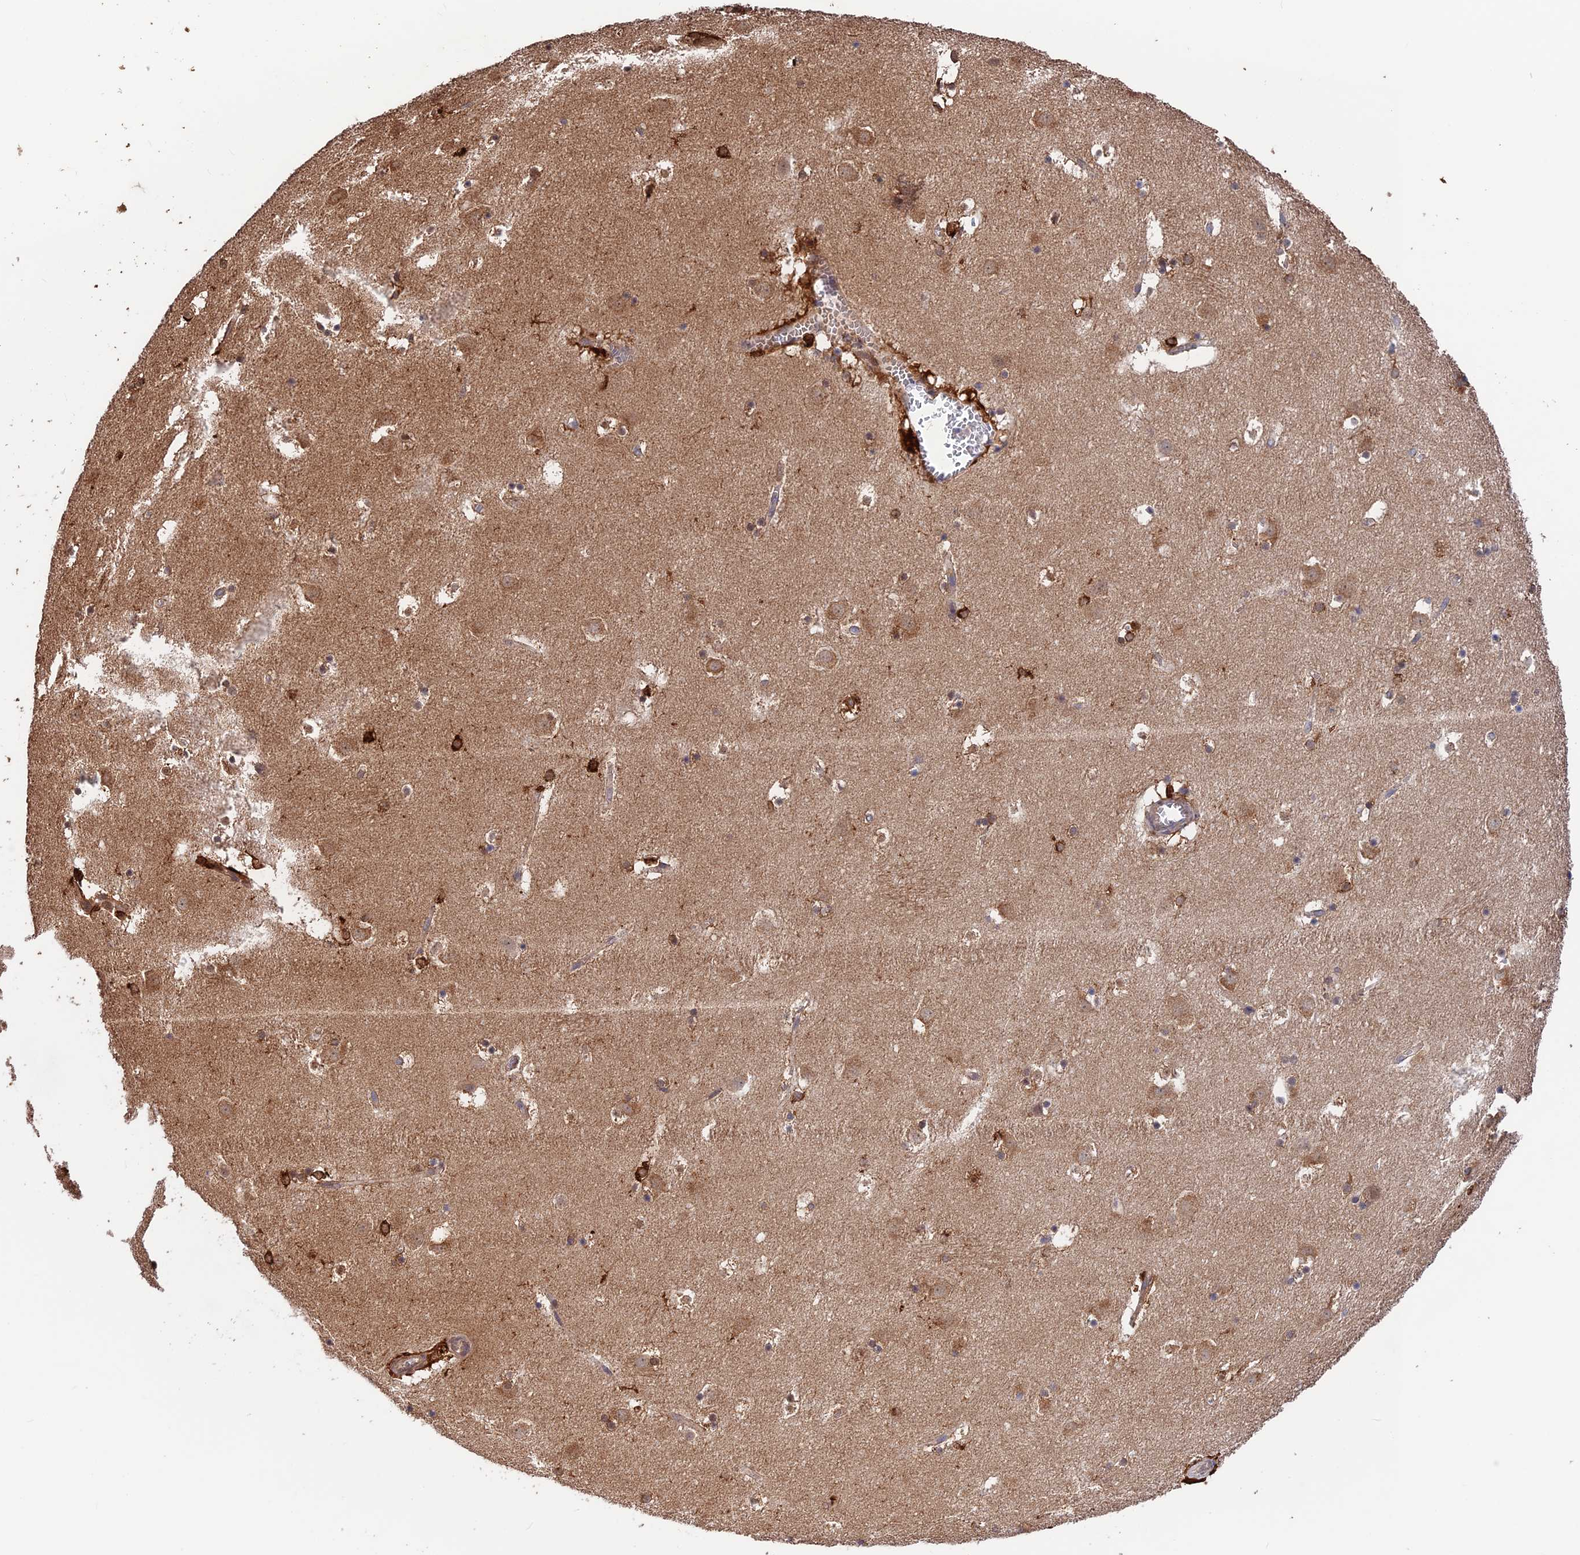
{"staining": {"intensity": "strong", "quantity": "<25%", "location": "cytoplasmic/membranous,nuclear"}, "tissue": "caudate", "cell_type": "Glial cells", "image_type": "normal", "snomed": [{"axis": "morphology", "description": "Normal tissue, NOS"}, {"axis": "topography", "description": "Lateral ventricle wall"}], "caption": "Strong cytoplasmic/membranous,nuclear staining for a protein is identified in approximately <25% of glial cells of normal caudate using IHC.", "gene": "MAST2", "patient": {"sex": "male", "age": 45}}